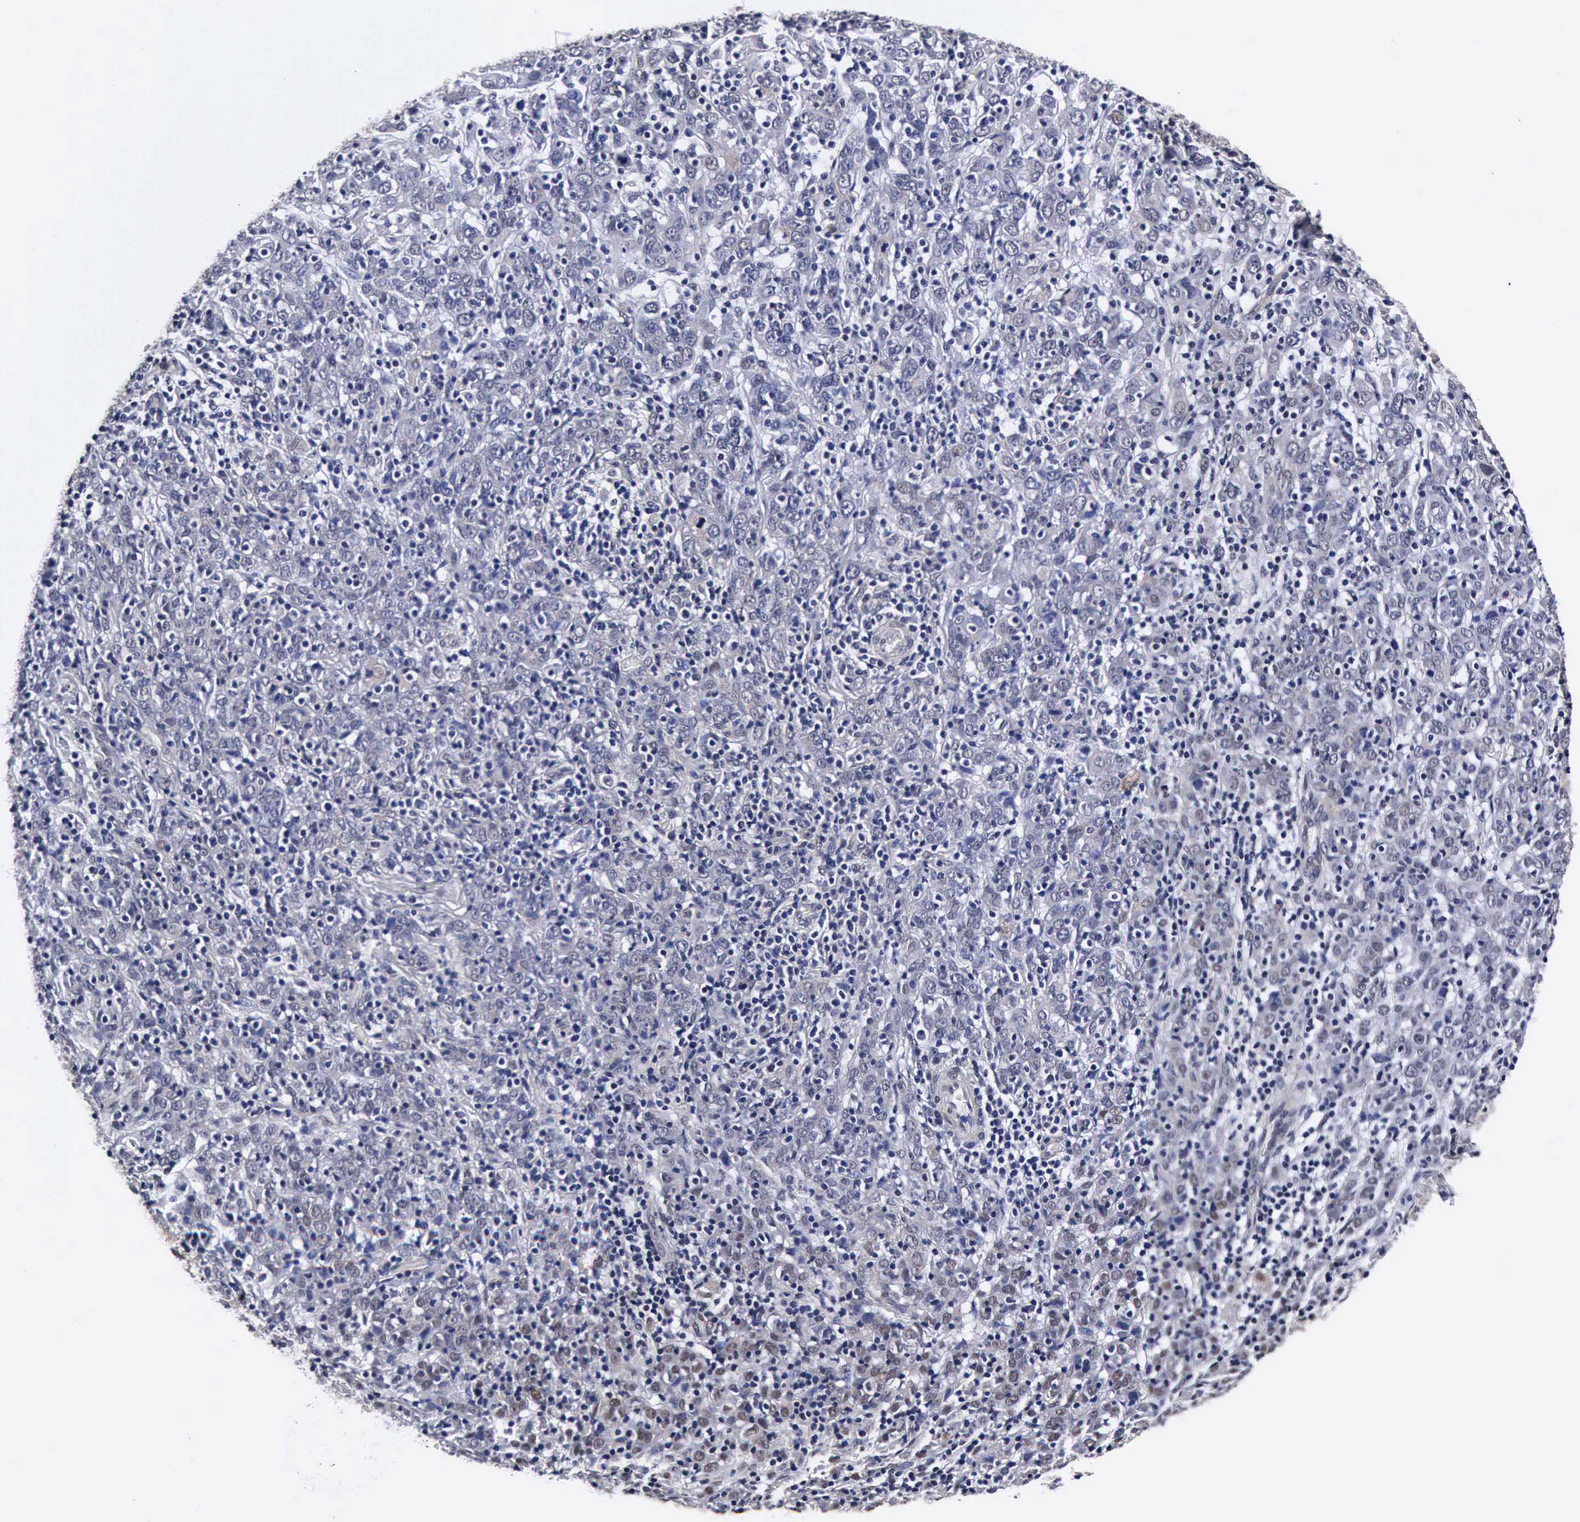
{"staining": {"intensity": "negative", "quantity": "none", "location": "none"}, "tissue": "cervical cancer", "cell_type": "Tumor cells", "image_type": "cancer", "snomed": [{"axis": "morphology", "description": "Normal tissue, NOS"}, {"axis": "morphology", "description": "Squamous cell carcinoma, NOS"}, {"axis": "topography", "description": "Cervix"}], "caption": "Cervical squamous cell carcinoma was stained to show a protein in brown. There is no significant positivity in tumor cells. (IHC, brightfield microscopy, high magnification).", "gene": "UBC", "patient": {"sex": "female", "age": 67}}